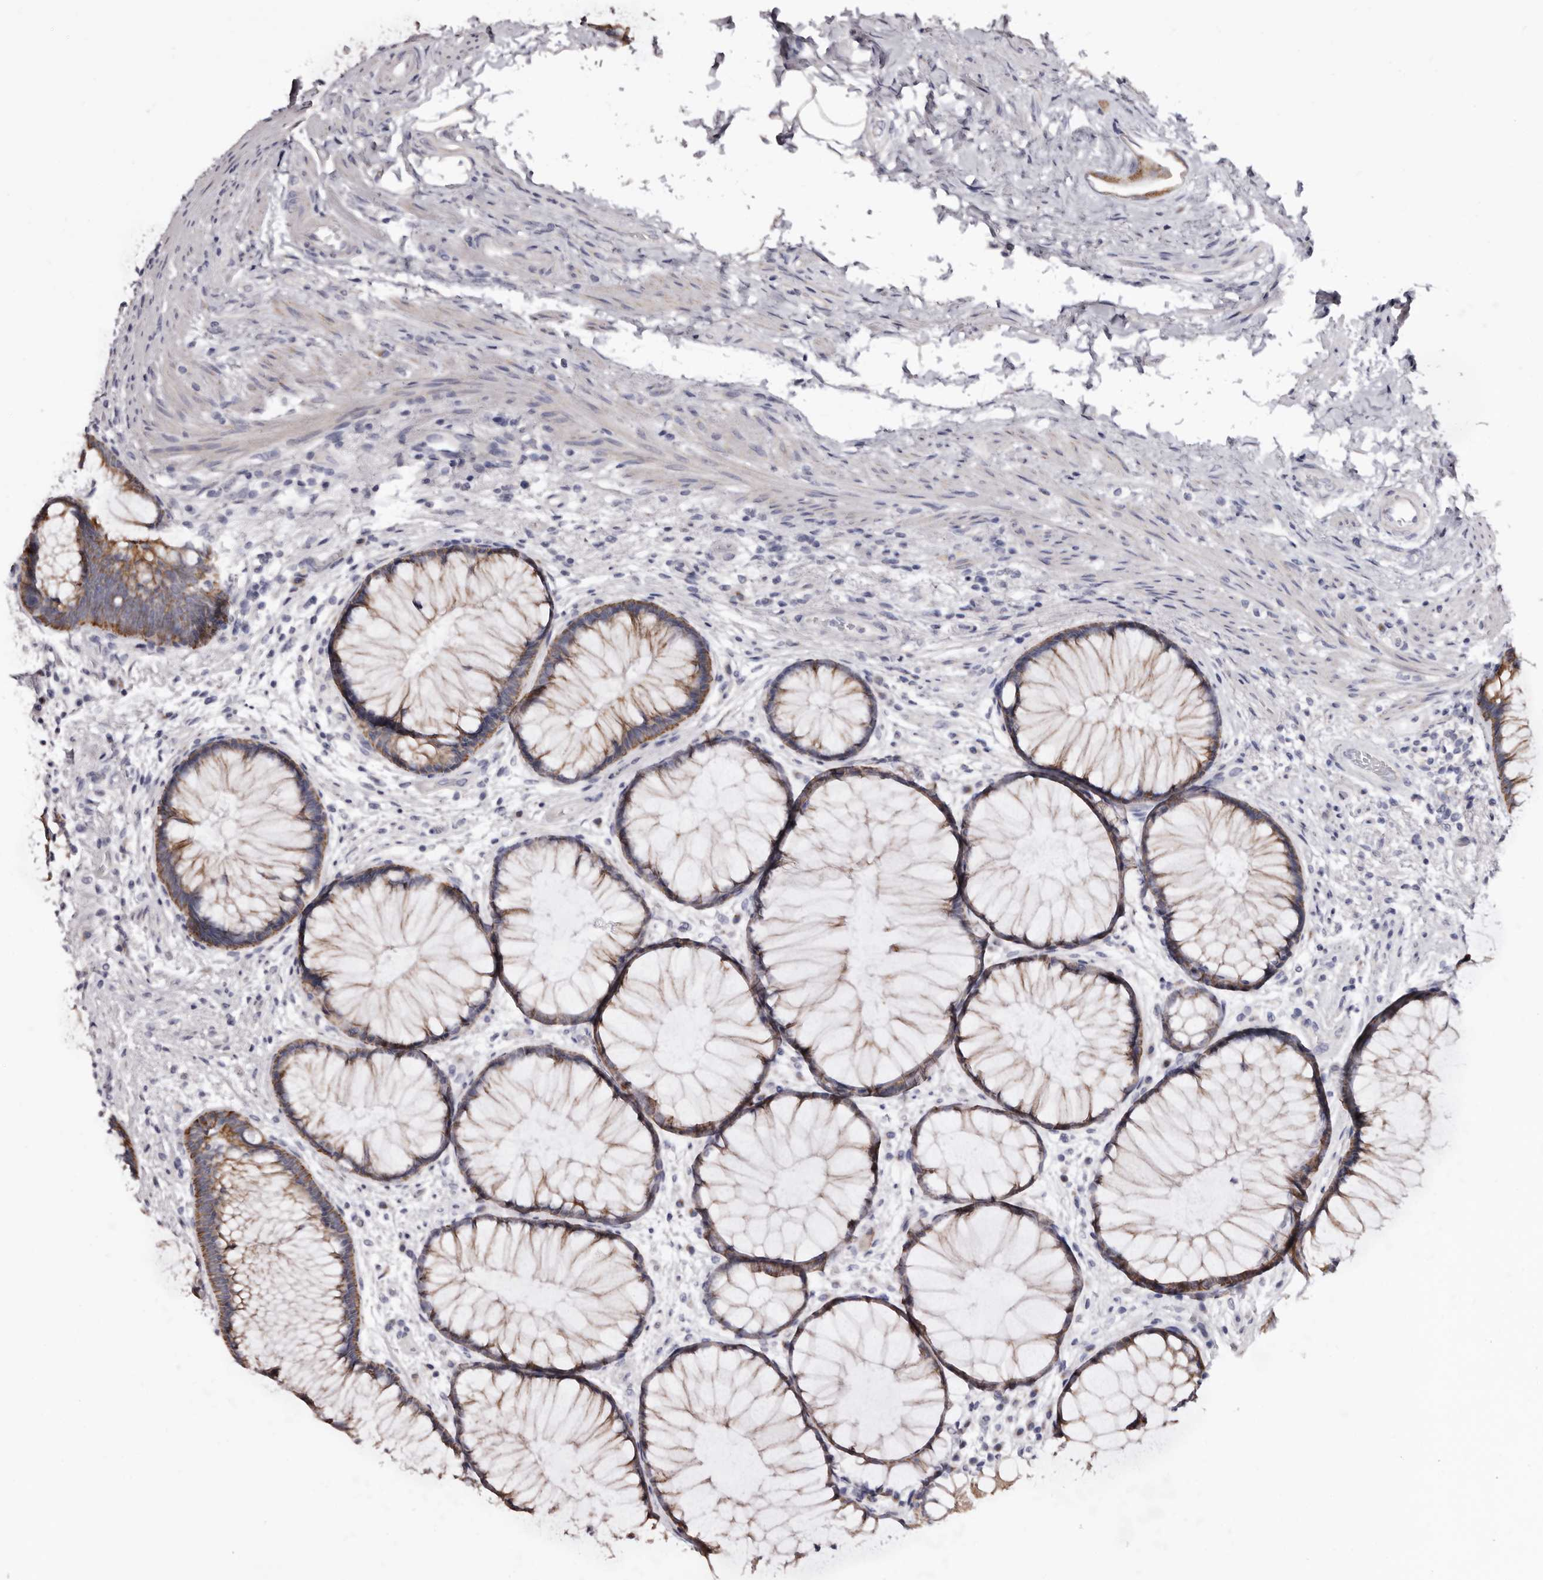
{"staining": {"intensity": "moderate", "quantity": ">75%", "location": "cytoplasmic/membranous"}, "tissue": "rectum", "cell_type": "Glandular cells", "image_type": "normal", "snomed": [{"axis": "morphology", "description": "Normal tissue, NOS"}, {"axis": "topography", "description": "Rectum"}], "caption": "Glandular cells demonstrate moderate cytoplasmic/membranous positivity in about >75% of cells in normal rectum. The staining is performed using DAB (3,3'-diaminobenzidine) brown chromogen to label protein expression. The nuclei are counter-stained blue using hematoxylin.", "gene": "CASQ1", "patient": {"sex": "male", "age": 51}}